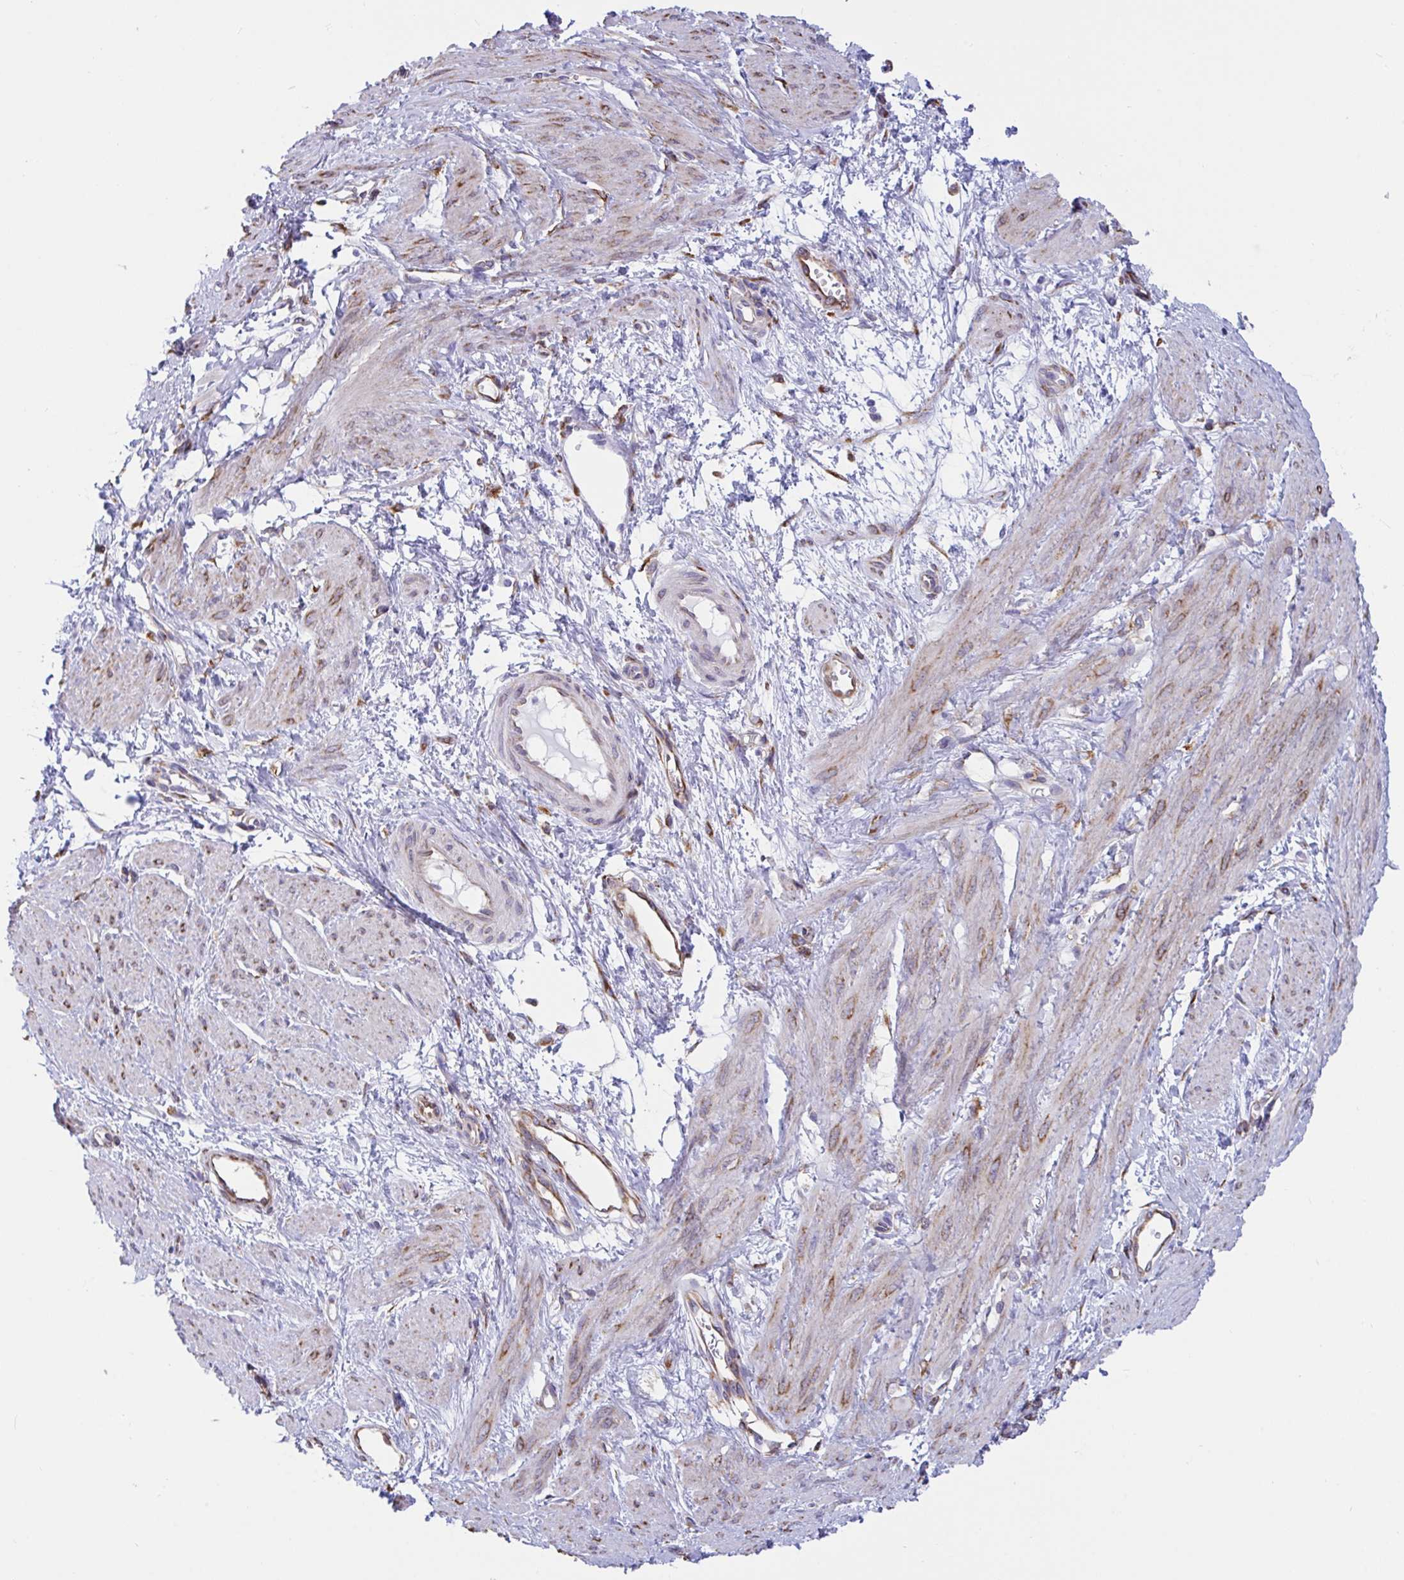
{"staining": {"intensity": "moderate", "quantity": "<25%", "location": "cytoplasmic/membranous"}, "tissue": "smooth muscle", "cell_type": "Smooth muscle cells", "image_type": "normal", "snomed": [{"axis": "morphology", "description": "Normal tissue, NOS"}, {"axis": "topography", "description": "Smooth muscle"}, {"axis": "topography", "description": "Uterus"}], "caption": "Immunohistochemistry (IHC) of normal human smooth muscle shows low levels of moderate cytoplasmic/membranous staining in approximately <25% of smooth muscle cells.", "gene": "ASPH", "patient": {"sex": "female", "age": 39}}